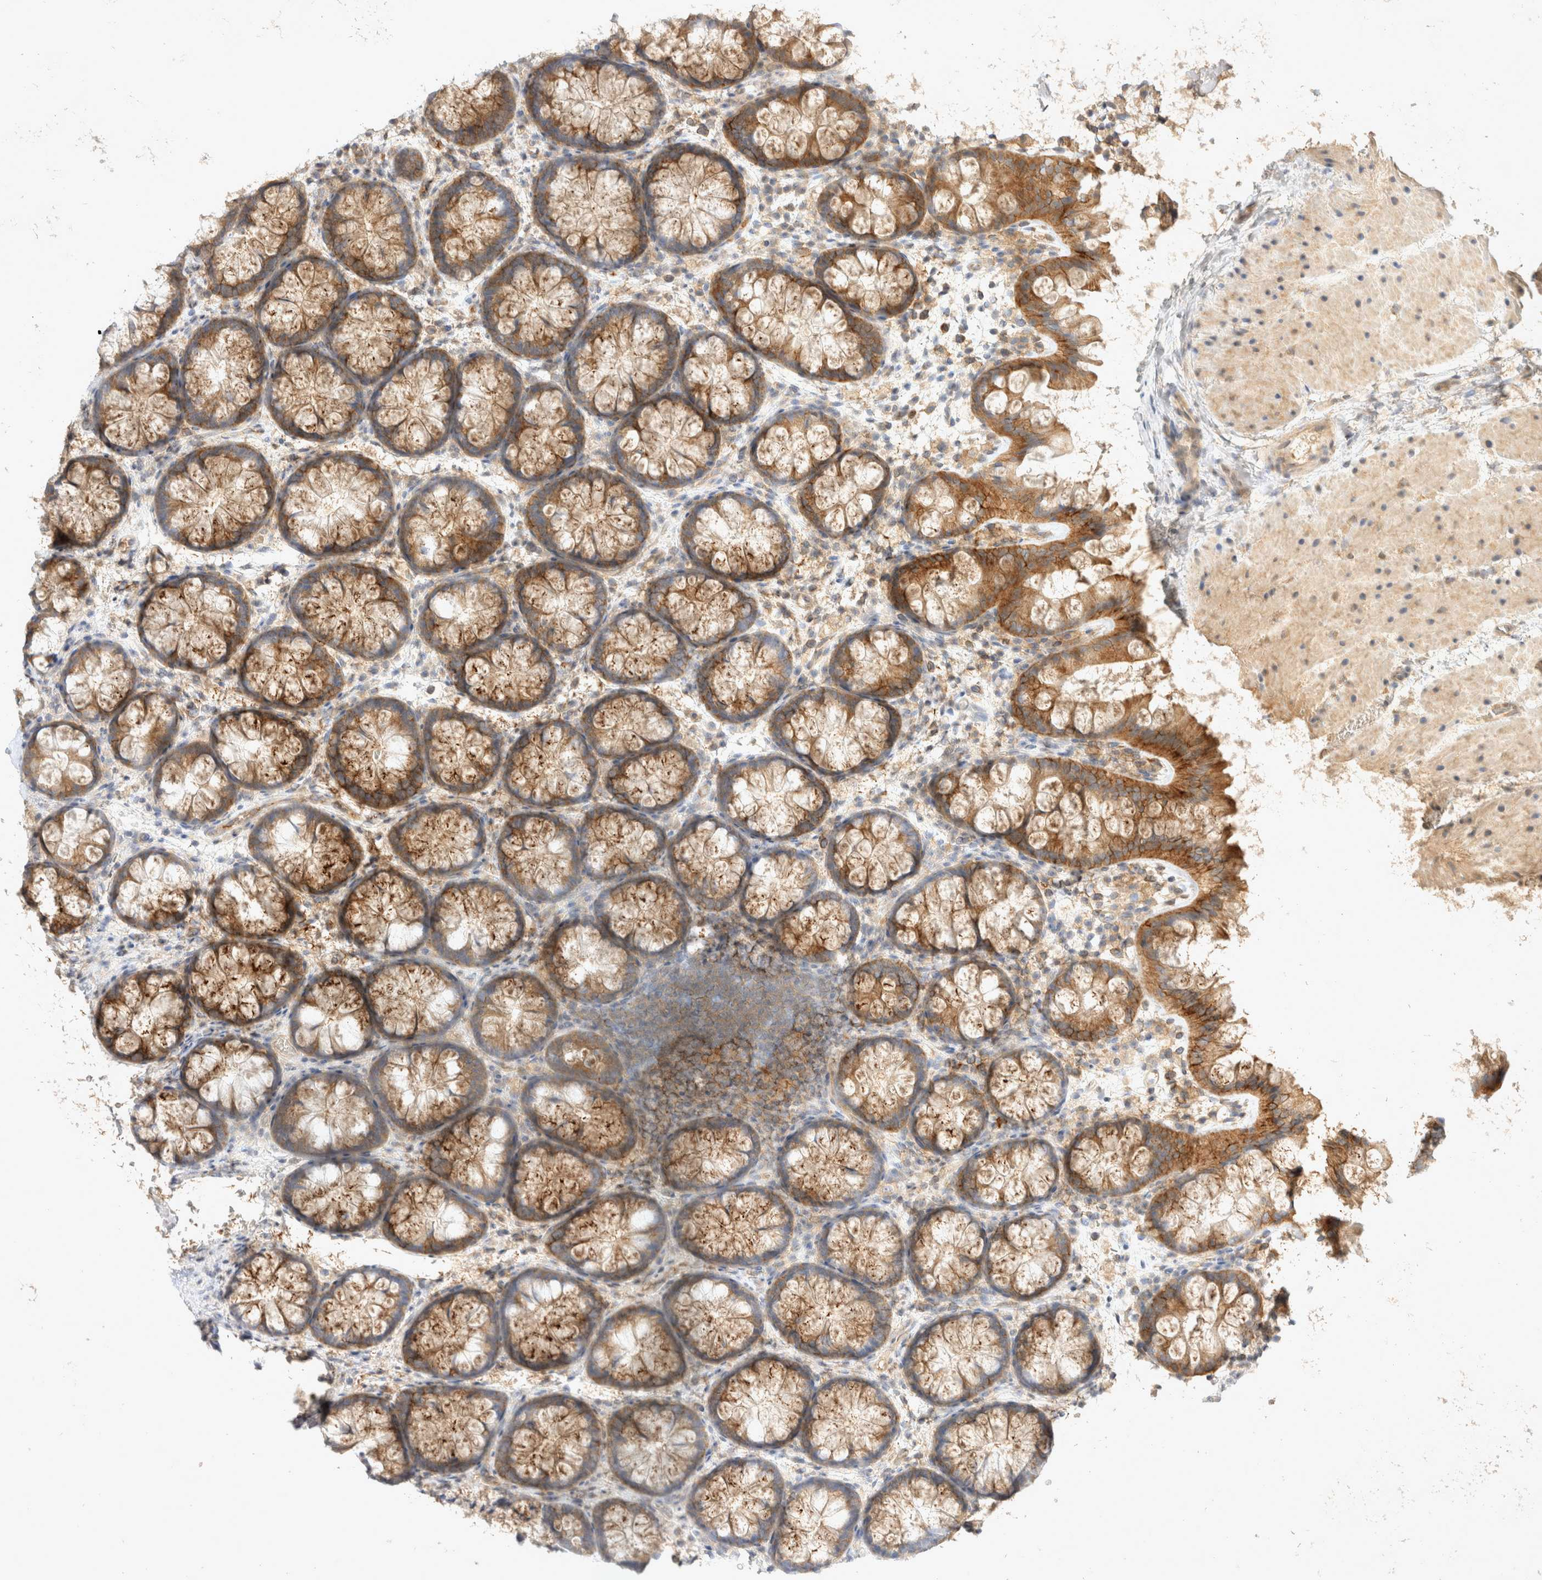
{"staining": {"intensity": "moderate", "quantity": ">75%", "location": "cytoplasmic/membranous"}, "tissue": "colon", "cell_type": "Endothelial cells", "image_type": "normal", "snomed": [{"axis": "morphology", "description": "Normal tissue, NOS"}, {"axis": "topography", "description": "Colon"}], "caption": "High-power microscopy captured an immunohistochemistry micrograph of benign colon, revealing moderate cytoplasmic/membranous staining in about >75% of endothelial cells.", "gene": "EIF4G3", "patient": {"sex": "female", "age": 62}}